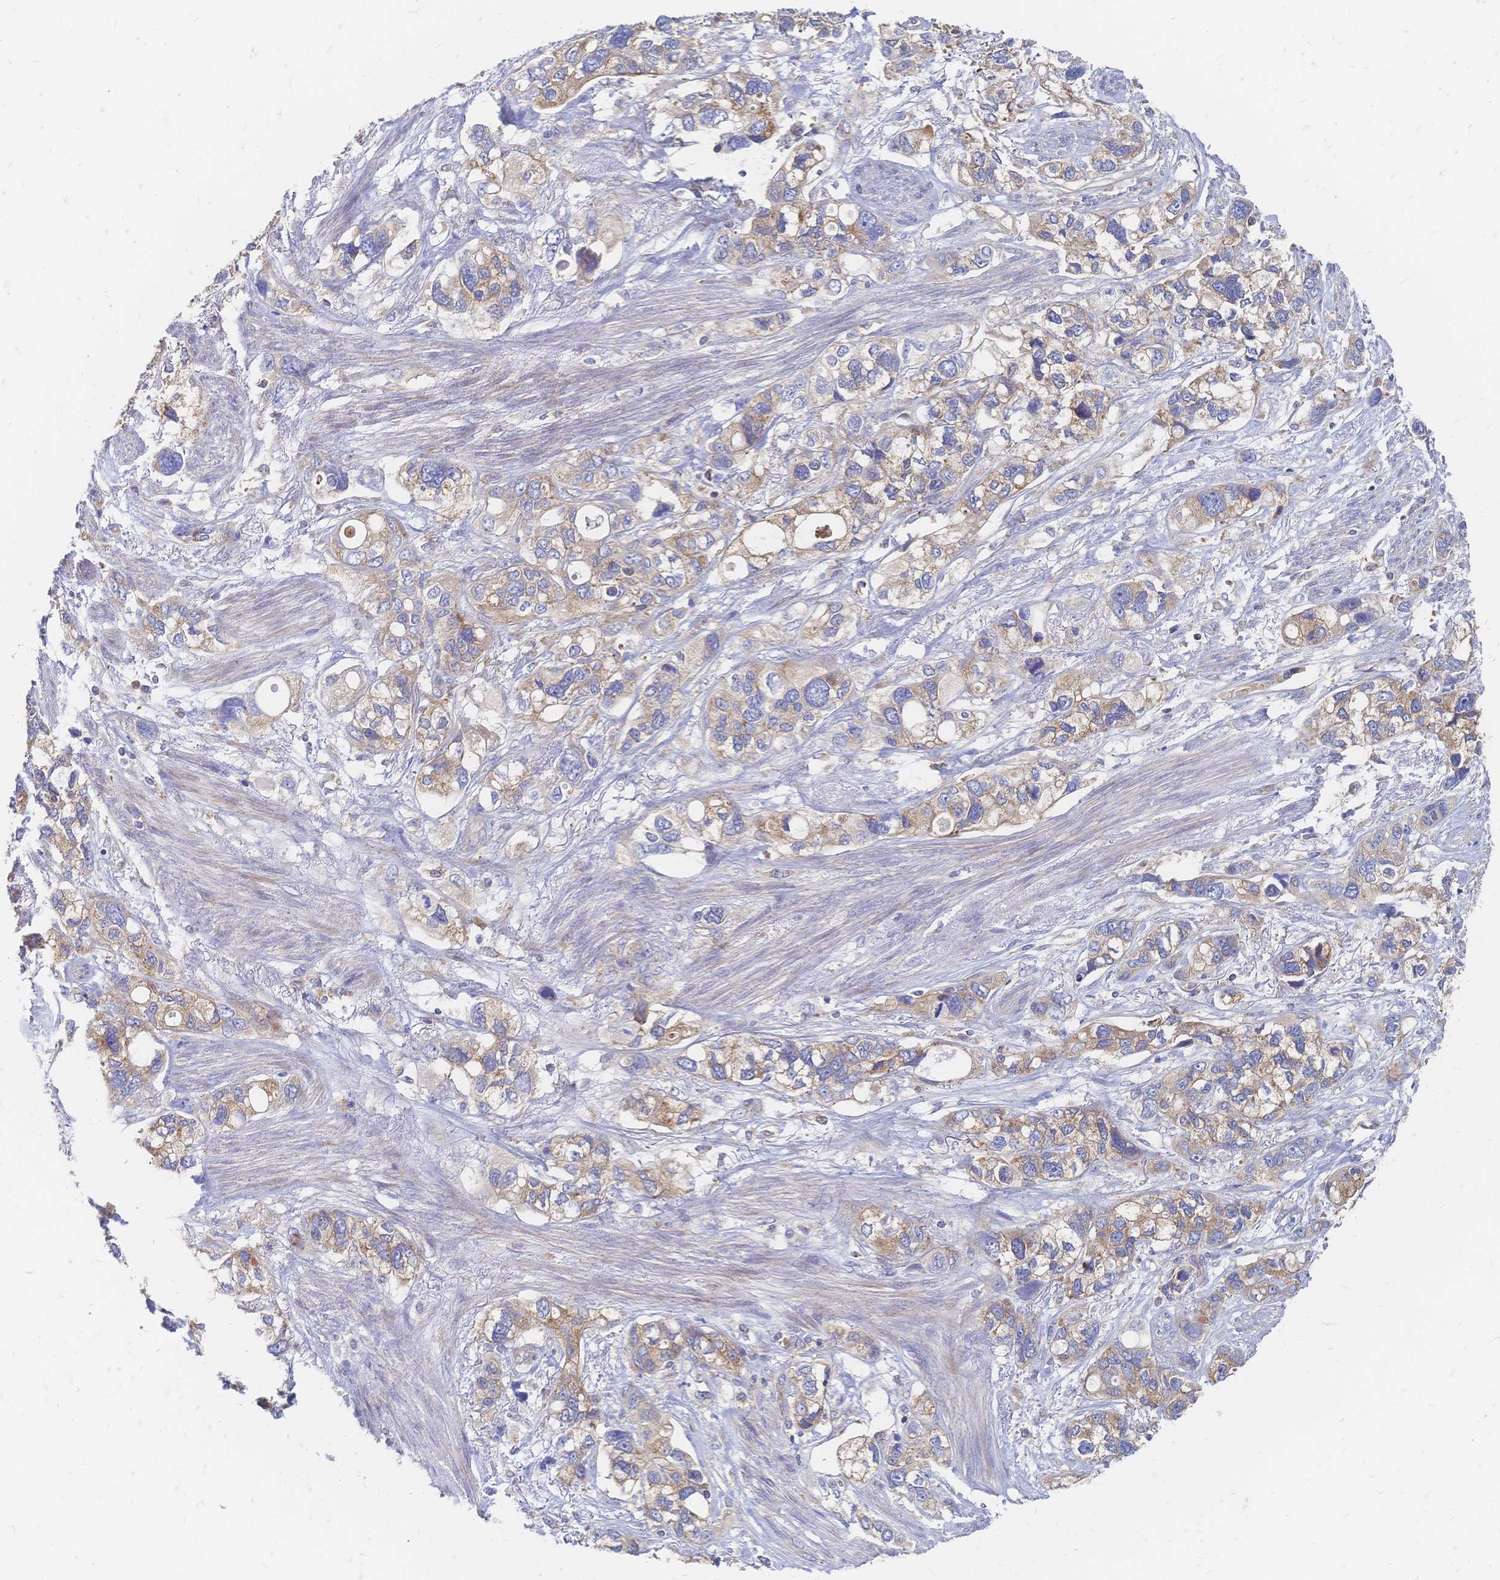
{"staining": {"intensity": "weak", "quantity": ">75%", "location": "cytoplasmic/membranous"}, "tissue": "stomach cancer", "cell_type": "Tumor cells", "image_type": "cancer", "snomed": [{"axis": "morphology", "description": "Adenocarcinoma, NOS"}, {"axis": "topography", "description": "Stomach, upper"}], "caption": "Immunohistochemical staining of stomach adenocarcinoma exhibits low levels of weak cytoplasmic/membranous positivity in approximately >75% of tumor cells. Nuclei are stained in blue.", "gene": "SORBS1", "patient": {"sex": "female", "age": 81}}